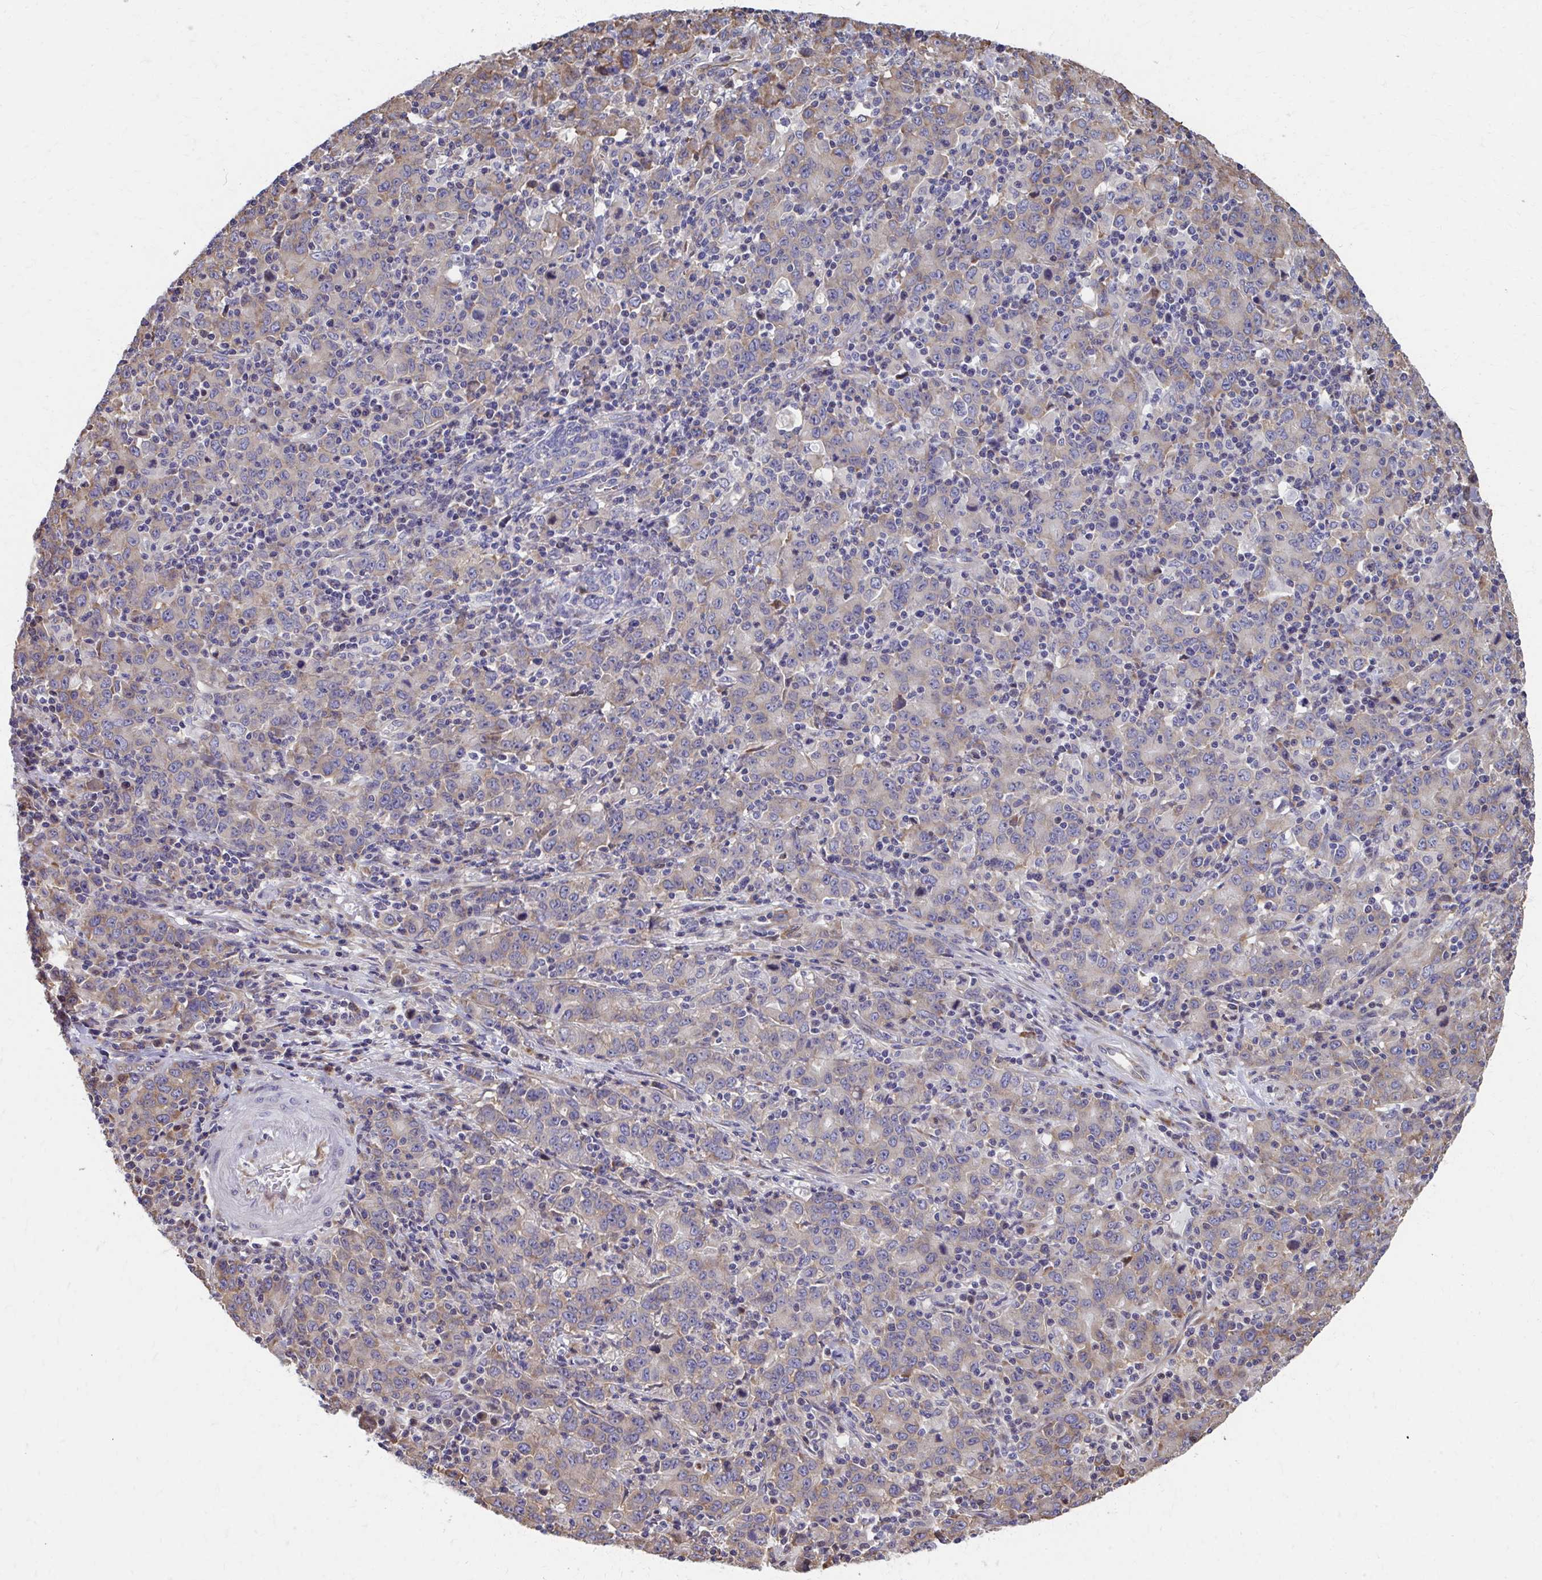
{"staining": {"intensity": "weak", "quantity": "25%-75%", "location": "cytoplasmic/membranous"}, "tissue": "stomach cancer", "cell_type": "Tumor cells", "image_type": "cancer", "snomed": [{"axis": "morphology", "description": "Adenocarcinoma, NOS"}, {"axis": "topography", "description": "Stomach, upper"}], "caption": "A photomicrograph of stomach cancer stained for a protein shows weak cytoplasmic/membranous brown staining in tumor cells. Immunohistochemistry stains the protein of interest in brown and the nuclei are stained blue.", "gene": "ZNF778", "patient": {"sex": "male", "age": 69}}